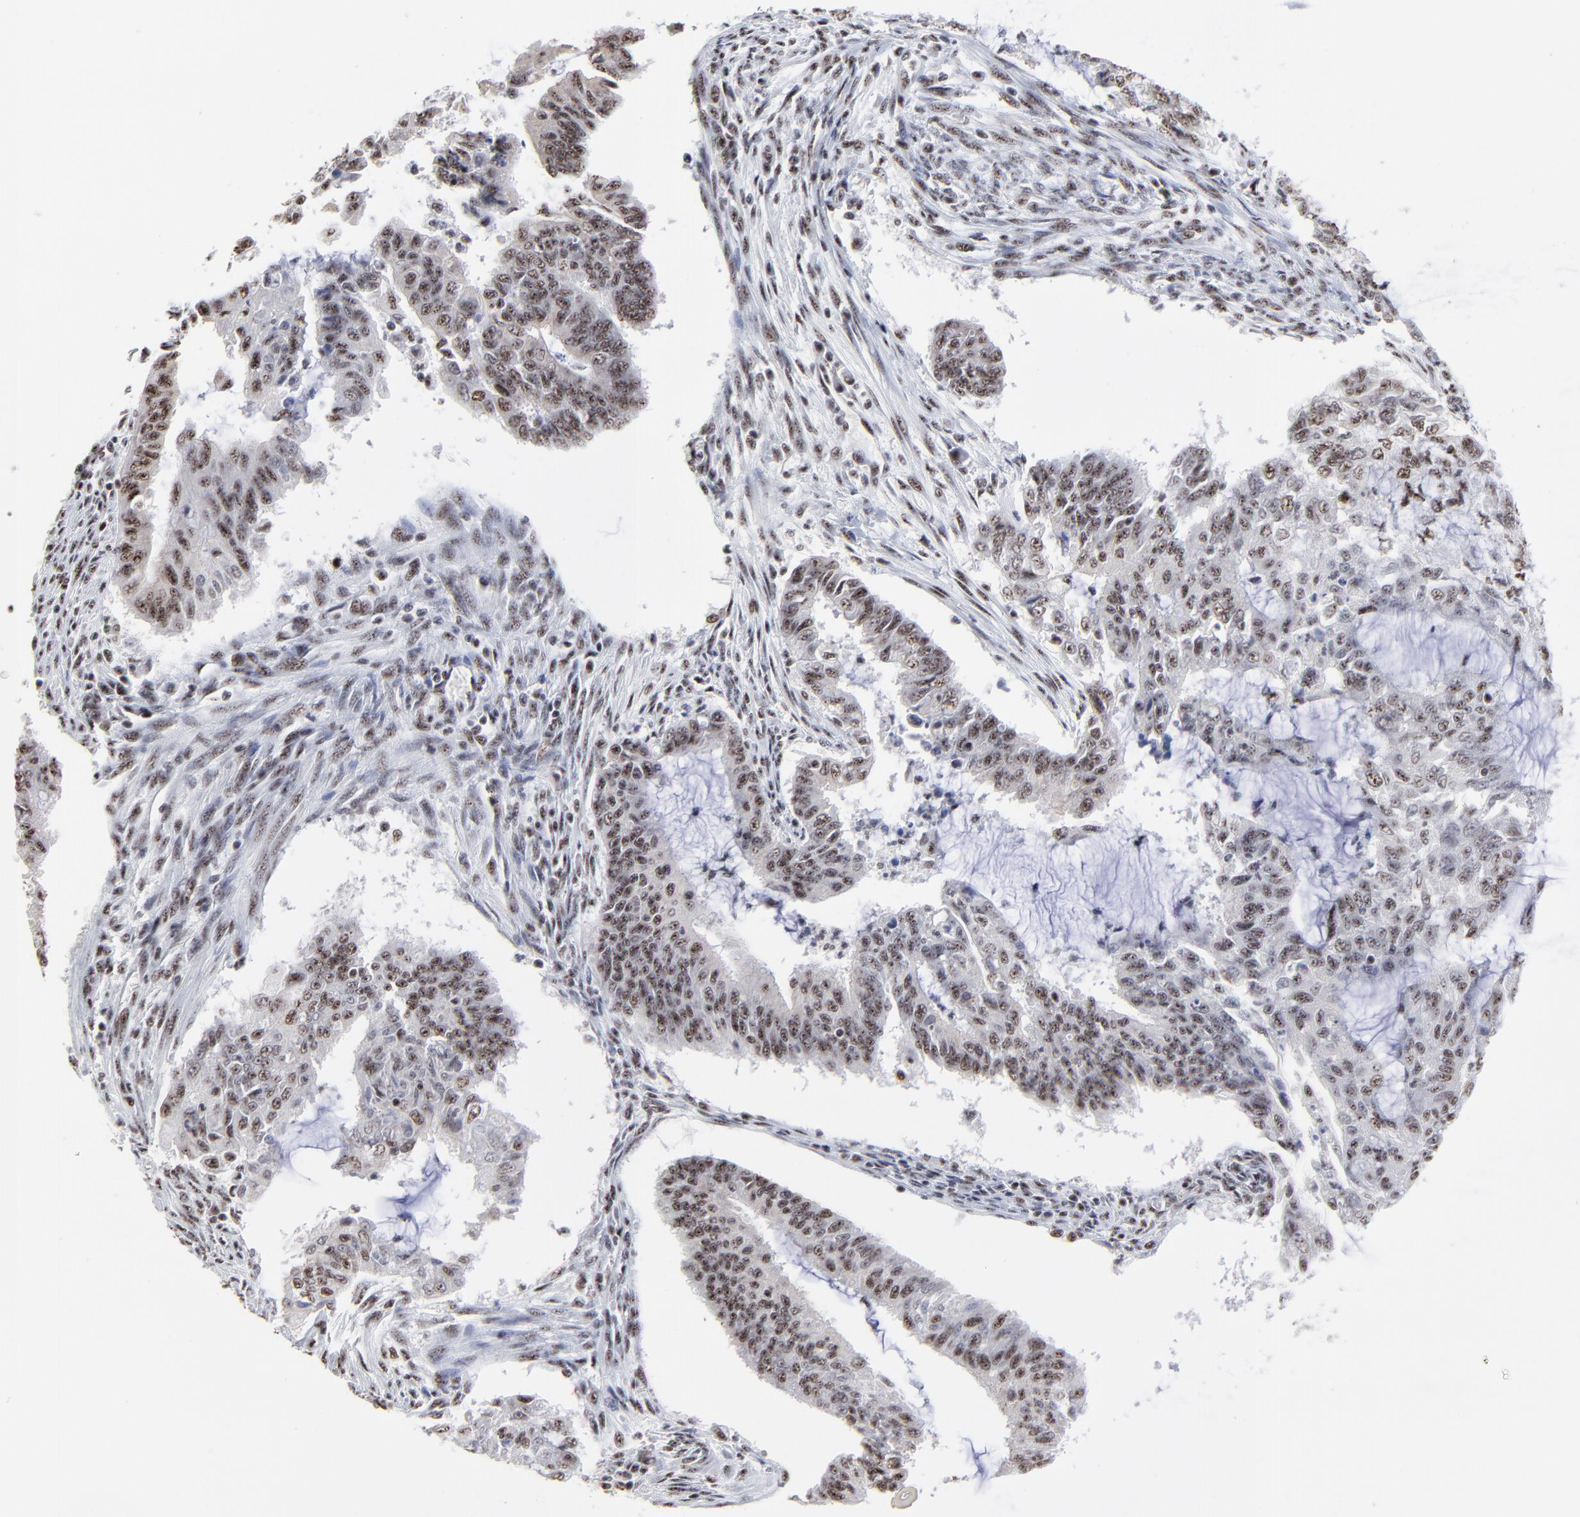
{"staining": {"intensity": "moderate", "quantity": ">75%", "location": "nuclear"}, "tissue": "endometrial cancer", "cell_type": "Tumor cells", "image_type": "cancer", "snomed": [{"axis": "morphology", "description": "Adenocarcinoma, NOS"}, {"axis": "topography", "description": "Endometrium"}], "caption": "This is an image of IHC staining of endometrial cancer (adenocarcinoma), which shows moderate expression in the nuclear of tumor cells.", "gene": "MBD4", "patient": {"sex": "female", "age": 75}}